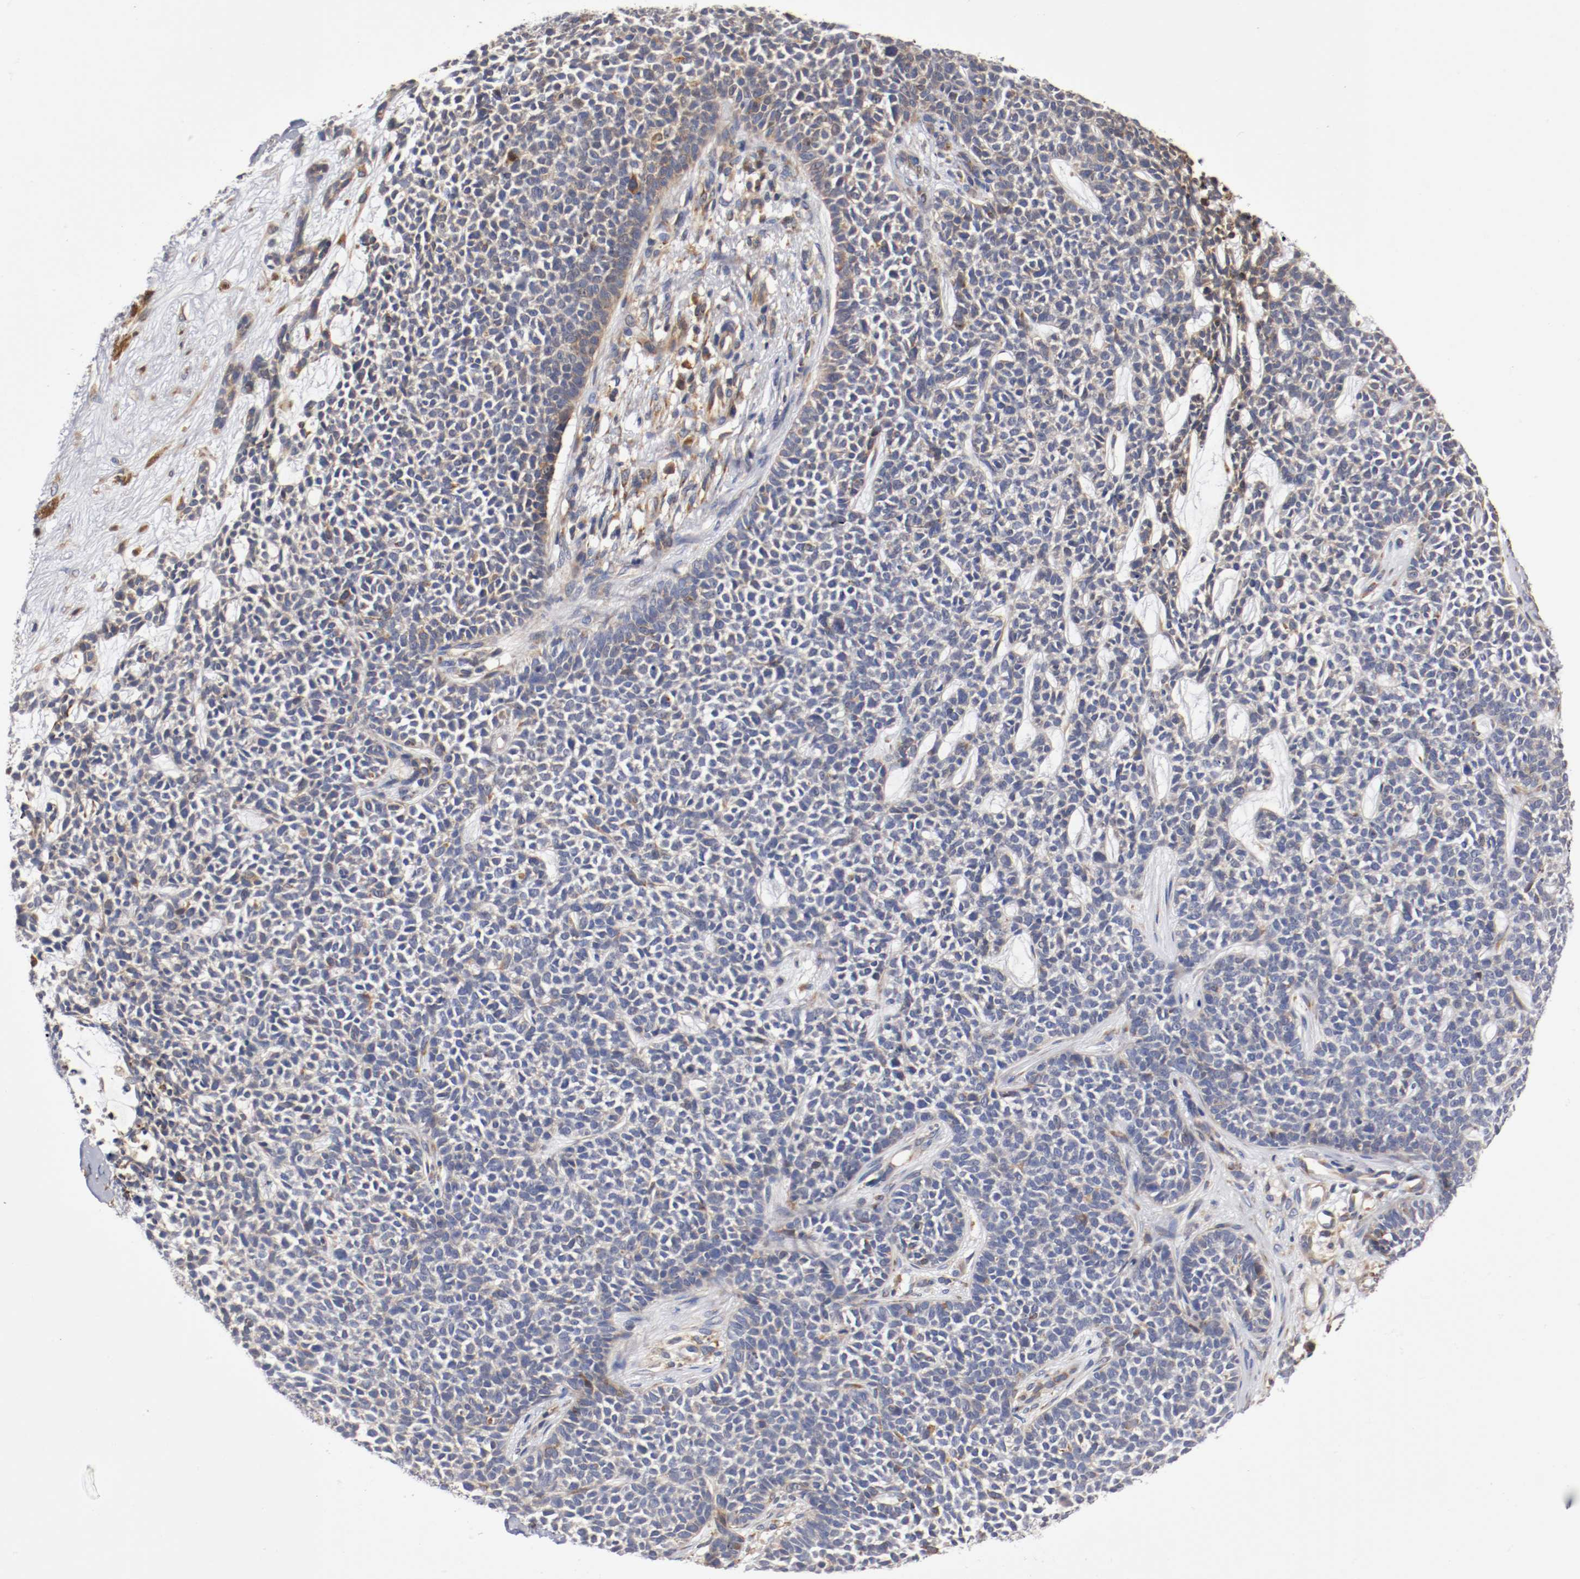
{"staining": {"intensity": "weak", "quantity": "<25%", "location": "cytoplasmic/membranous"}, "tissue": "skin cancer", "cell_type": "Tumor cells", "image_type": "cancer", "snomed": [{"axis": "morphology", "description": "Basal cell carcinoma"}, {"axis": "topography", "description": "Skin"}], "caption": "DAB (3,3'-diaminobenzidine) immunohistochemical staining of human skin cancer demonstrates no significant positivity in tumor cells.", "gene": "TNFSF13", "patient": {"sex": "female", "age": 84}}